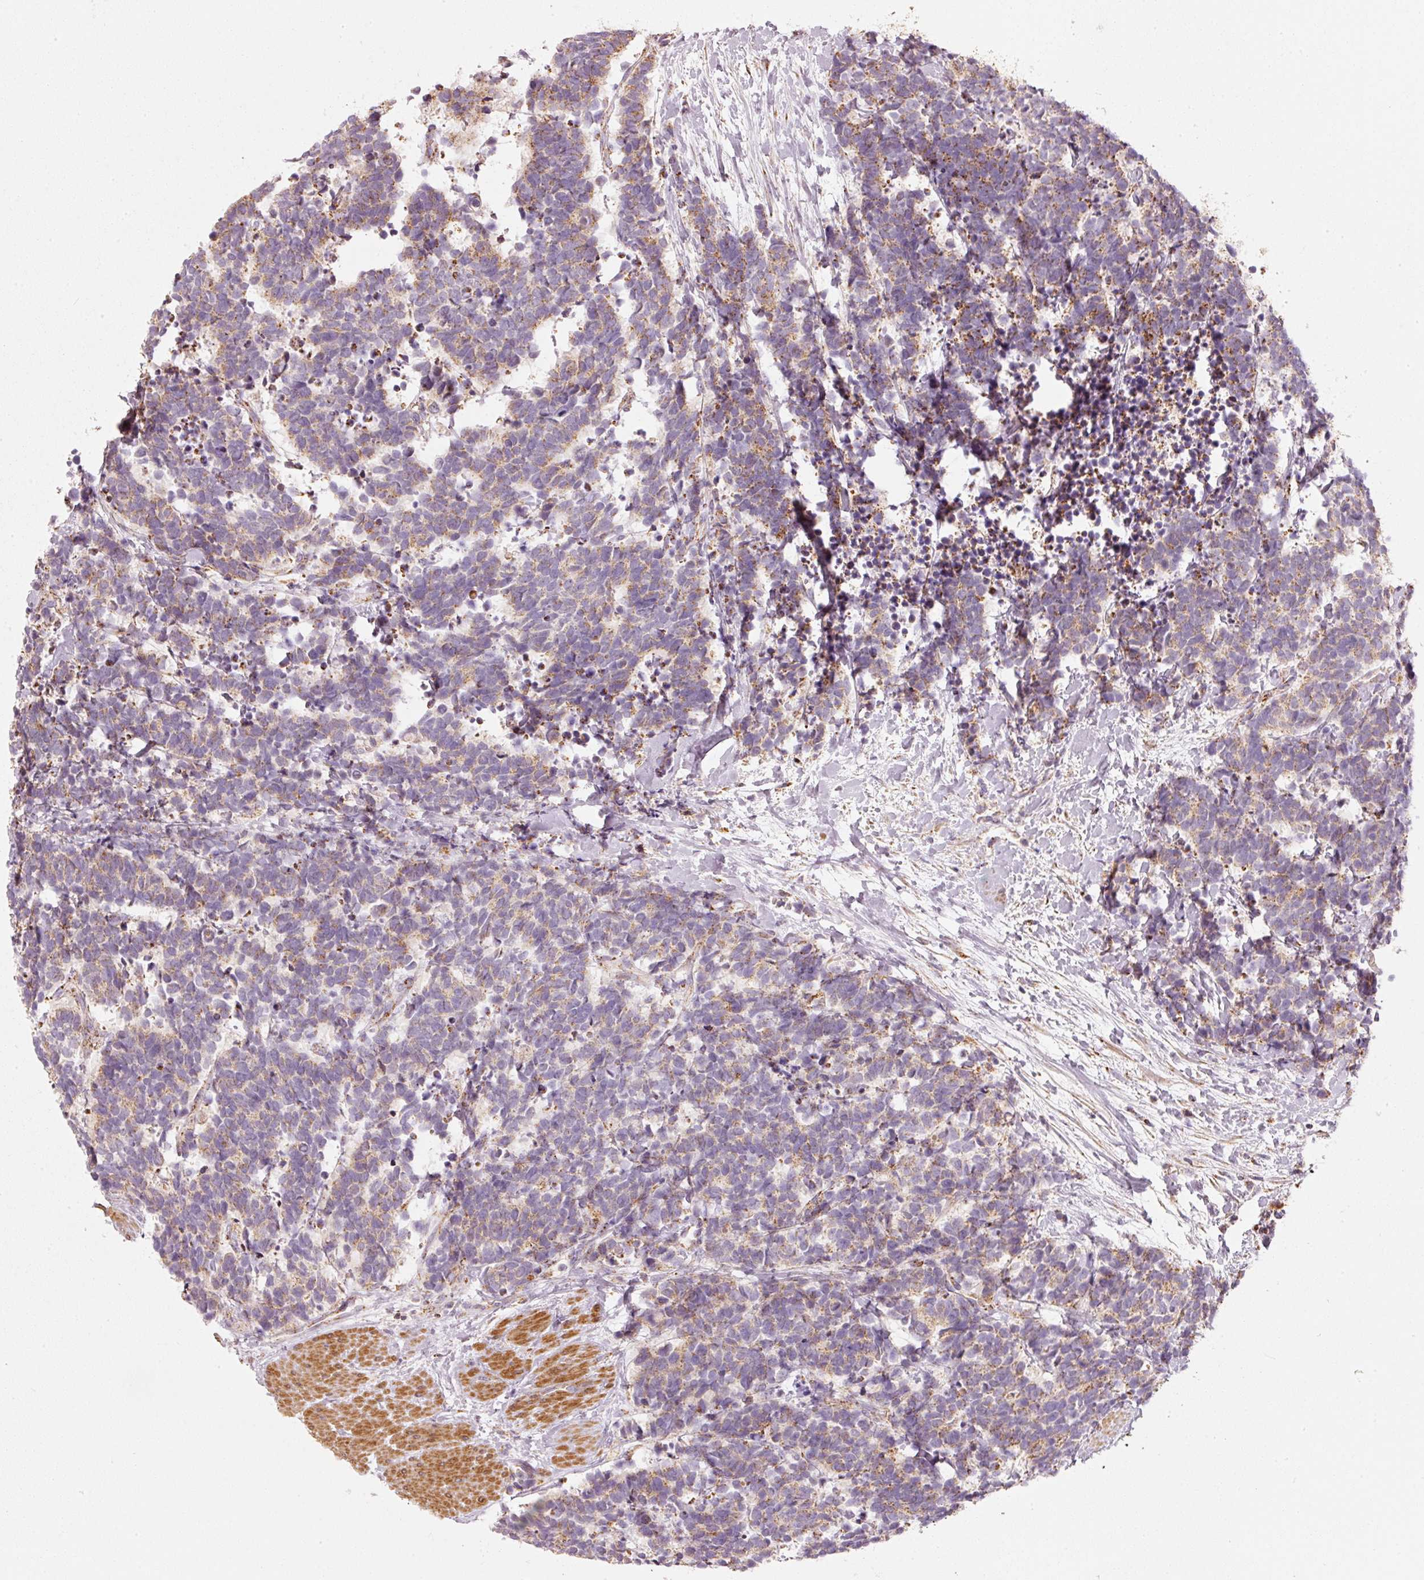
{"staining": {"intensity": "moderate", "quantity": "25%-75%", "location": "cytoplasmic/membranous"}, "tissue": "carcinoid", "cell_type": "Tumor cells", "image_type": "cancer", "snomed": [{"axis": "morphology", "description": "Carcinoma, NOS"}, {"axis": "morphology", "description": "Carcinoid, malignant, NOS"}, {"axis": "topography", "description": "Prostate"}], "caption": "A histopathology image of carcinoid stained for a protein demonstrates moderate cytoplasmic/membranous brown staining in tumor cells.", "gene": "C17orf98", "patient": {"sex": "male", "age": 57}}